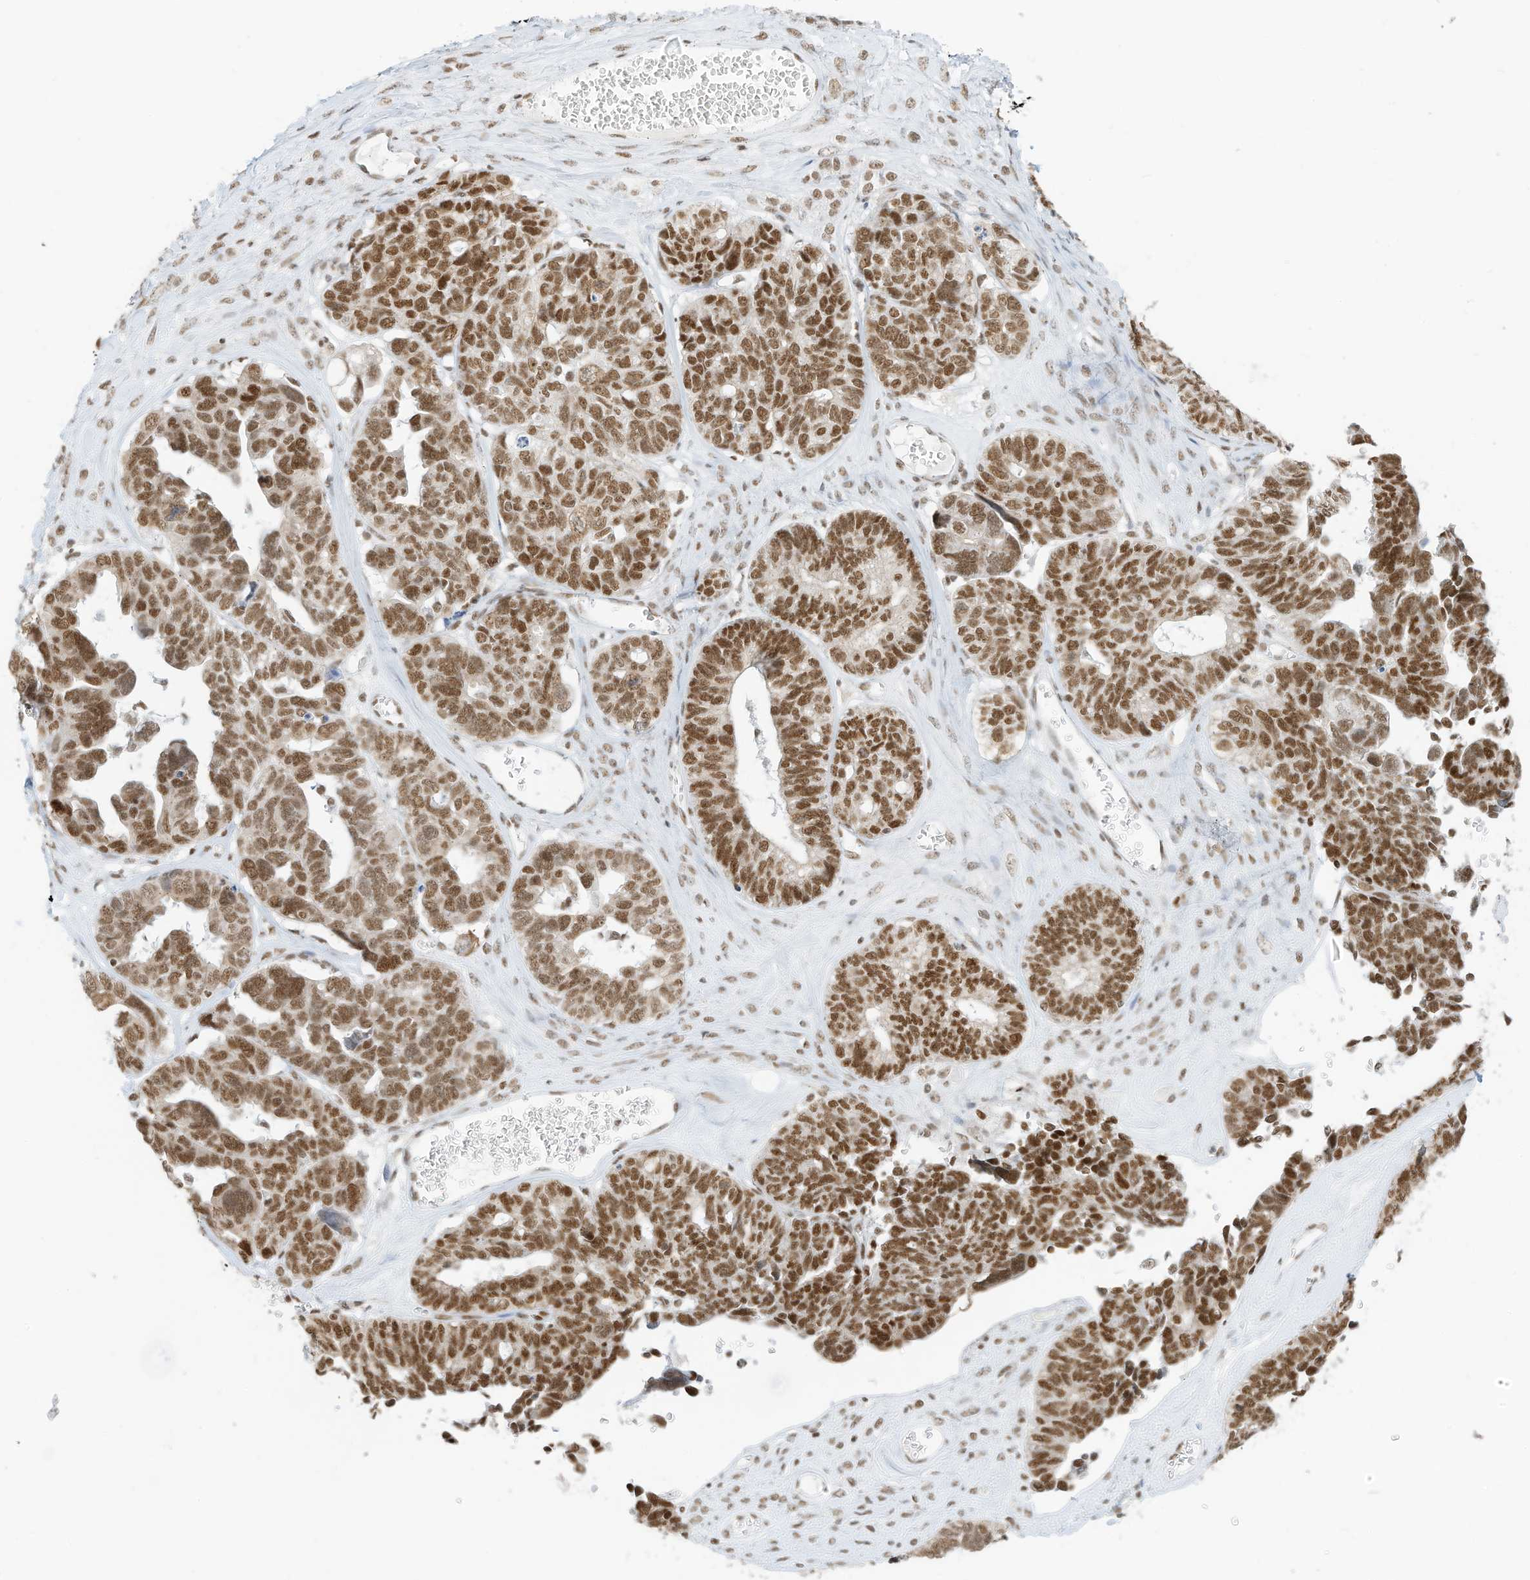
{"staining": {"intensity": "strong", "quantity": ">75%", "location": "nuclear"}, "tissue": "ovarian cancer", "cell_type": "Tumor cells", "image_type": "cancer", "snomed": [{"axis": "morphology", "description": "Cystadenocarcinoma, serous, NOS"}, {"axis": "topography", "description": "Ovary"}], "caption": "The micrograph reveals immunohistochemical staining of serous cystadenocarcinoma (ovarian). There is strong nuclear positivity is identified in about >75% of tumor cells. (DAB (3,3'-diaminobenzidine) IHC with brightfield microscopy, high magnification).", "gene": "SMARCA2", "patient": {"sex": "female", "age": 79}}